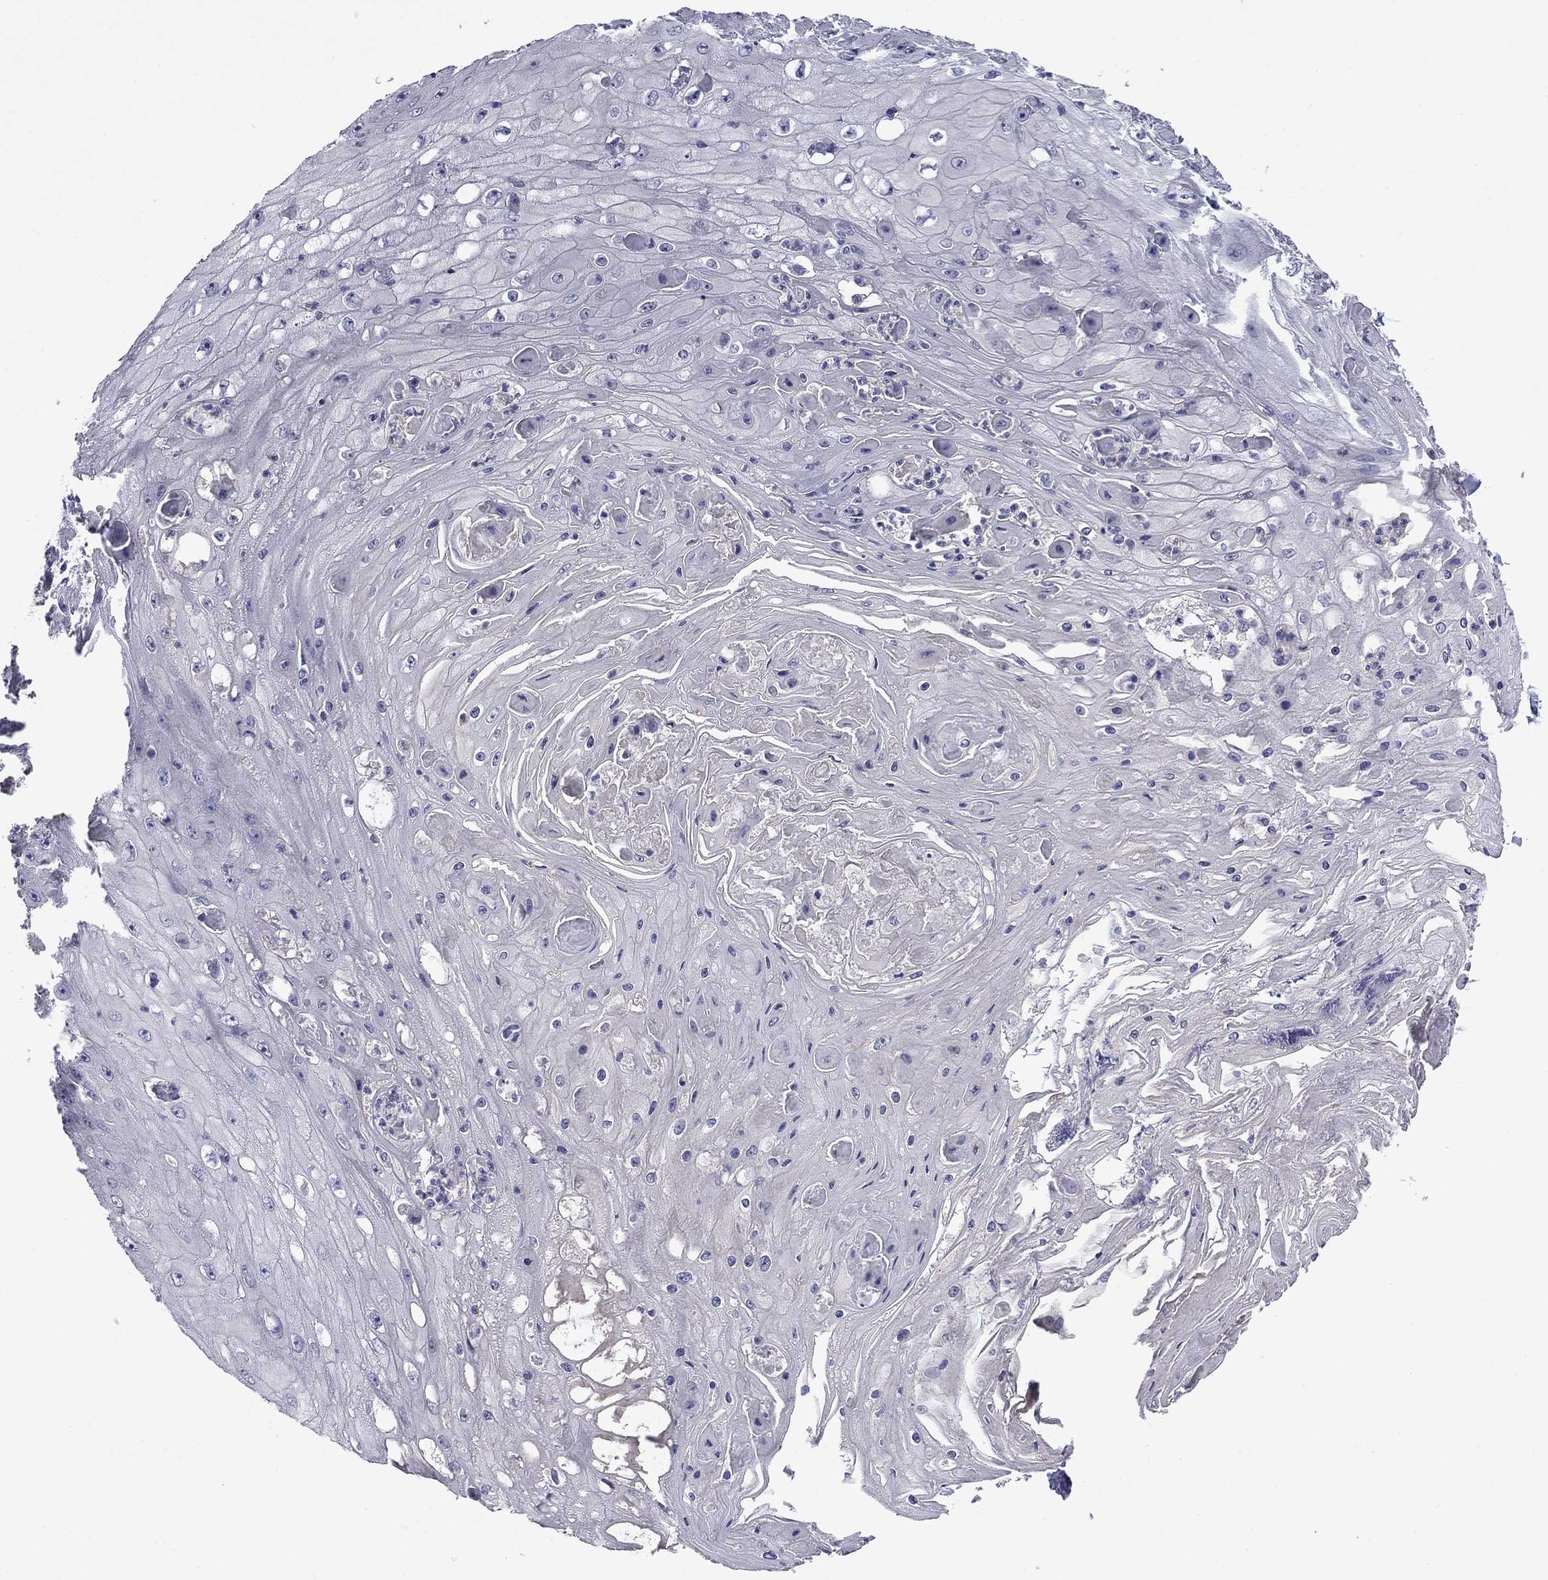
{"staining": {"intensity": "negative", "quantity": "none", "location": "none"}, "tissue": "skin cancer", "cell_type": "Tumor cells", "image_type": "cancer", "snomed": [{"axis": "morphology", "description": "Squamous cell carcinoma, NOS"}, {"axis": "topography", "description": "Skin"}], "caption": "High power microscopy micrograph of an IHC image of squamous cell carcinoma (skin), revealing no significant staining in tumor cells. The staining is performed using DAB brown chromogen with nuclei counter-stained in using hematoxylin.", "gene": "CFAP119", "patient": {"sex": "male", "age": 70}}